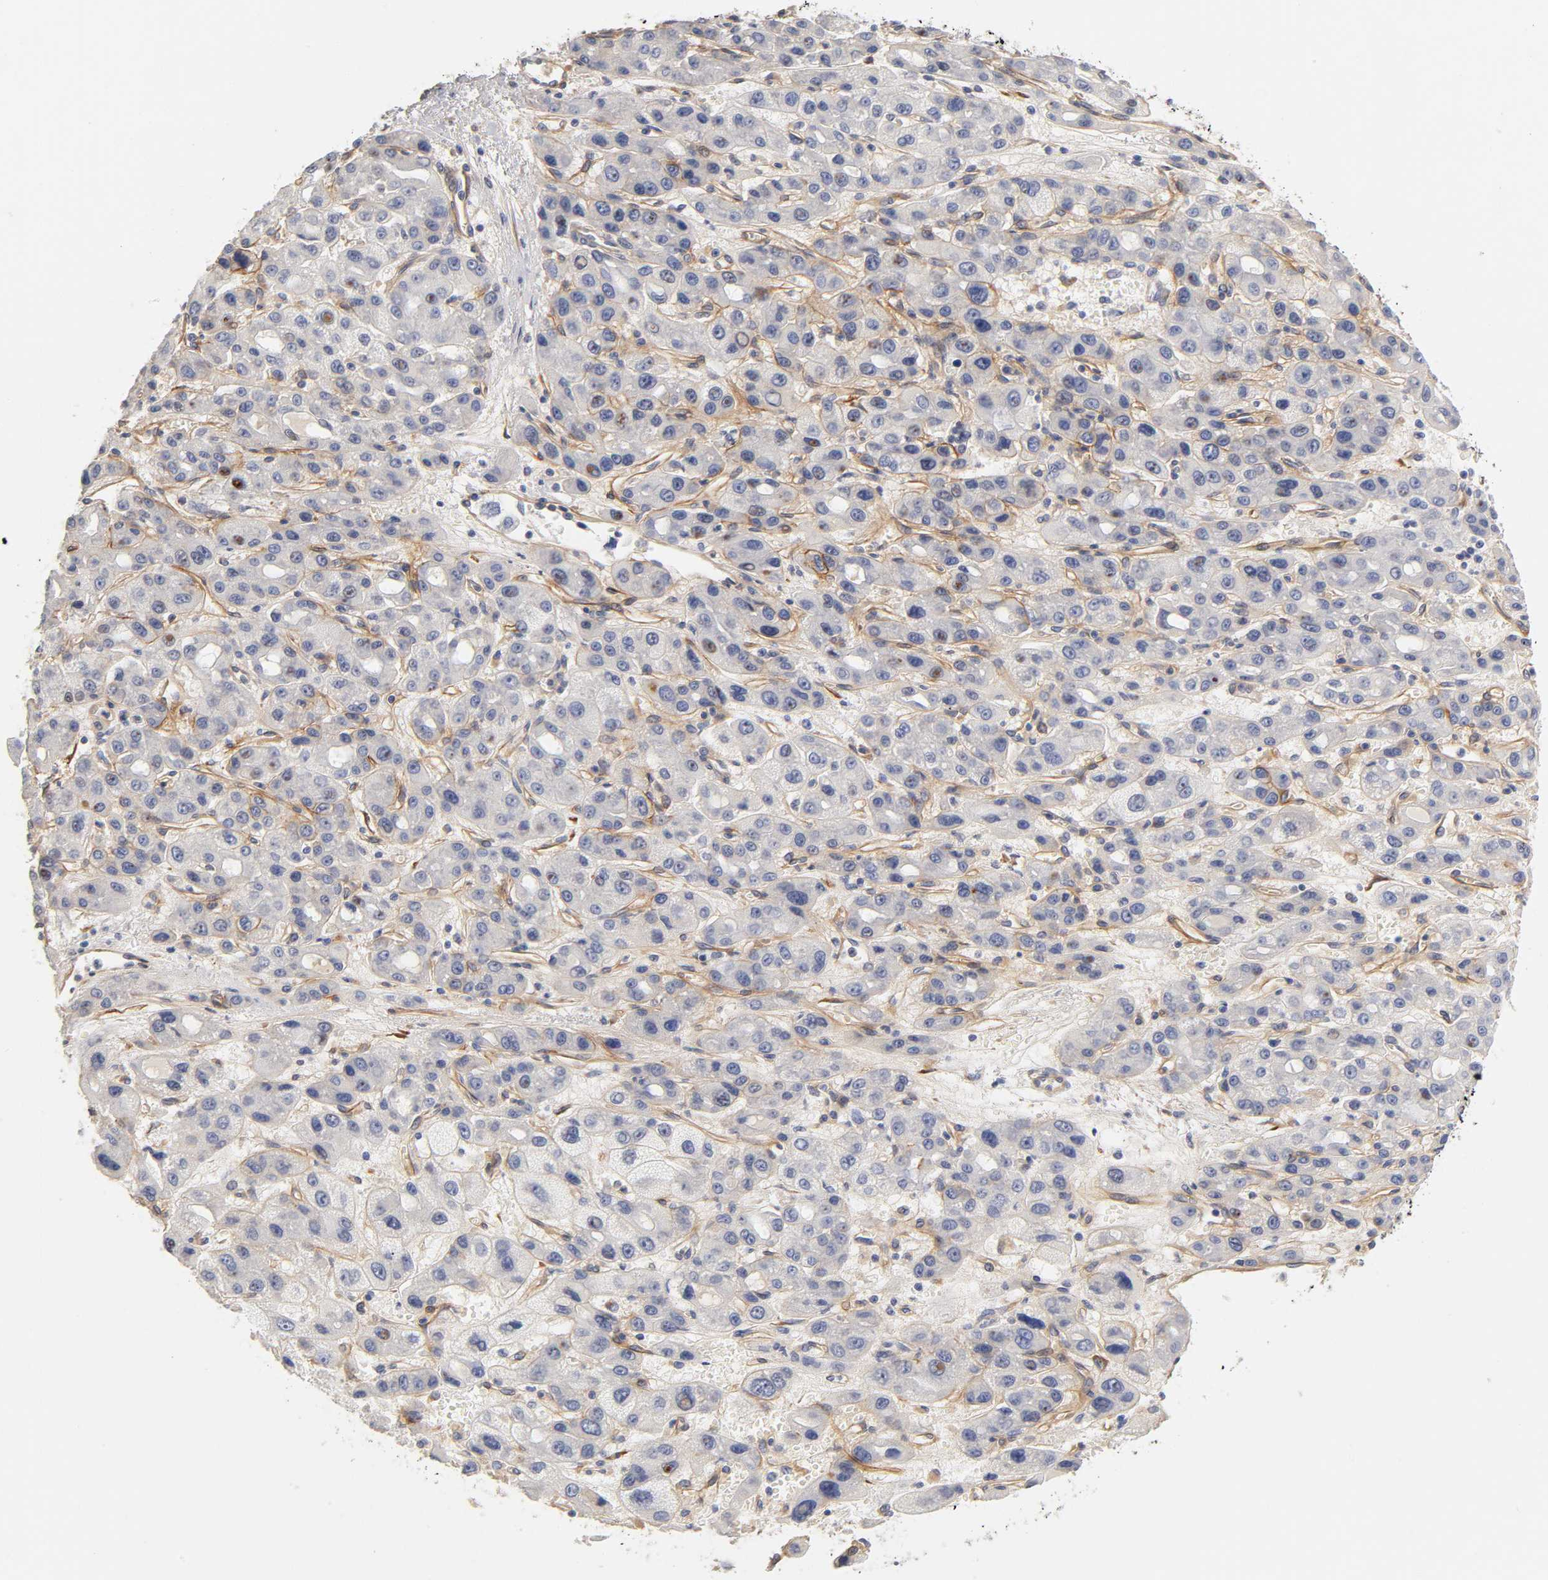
{"staining": {"intensity": "negative", "quantity": "none", "location": "none"}, "tissue": "liver cancer", "cell_type": "Tumor cells", "image_type": "cancer", "snomed": [{"axis": "morphology", "description": "Carcinoma, Hepatocellular, NOS"}, {"axis": "topography", "description": "Liver"}], "caption": "Tumor cells are negative for brown protein staining in liver hepatocellular carcinoma.", "gene": "LAMB1", "patient": {"sex": "male", "age": 55}}